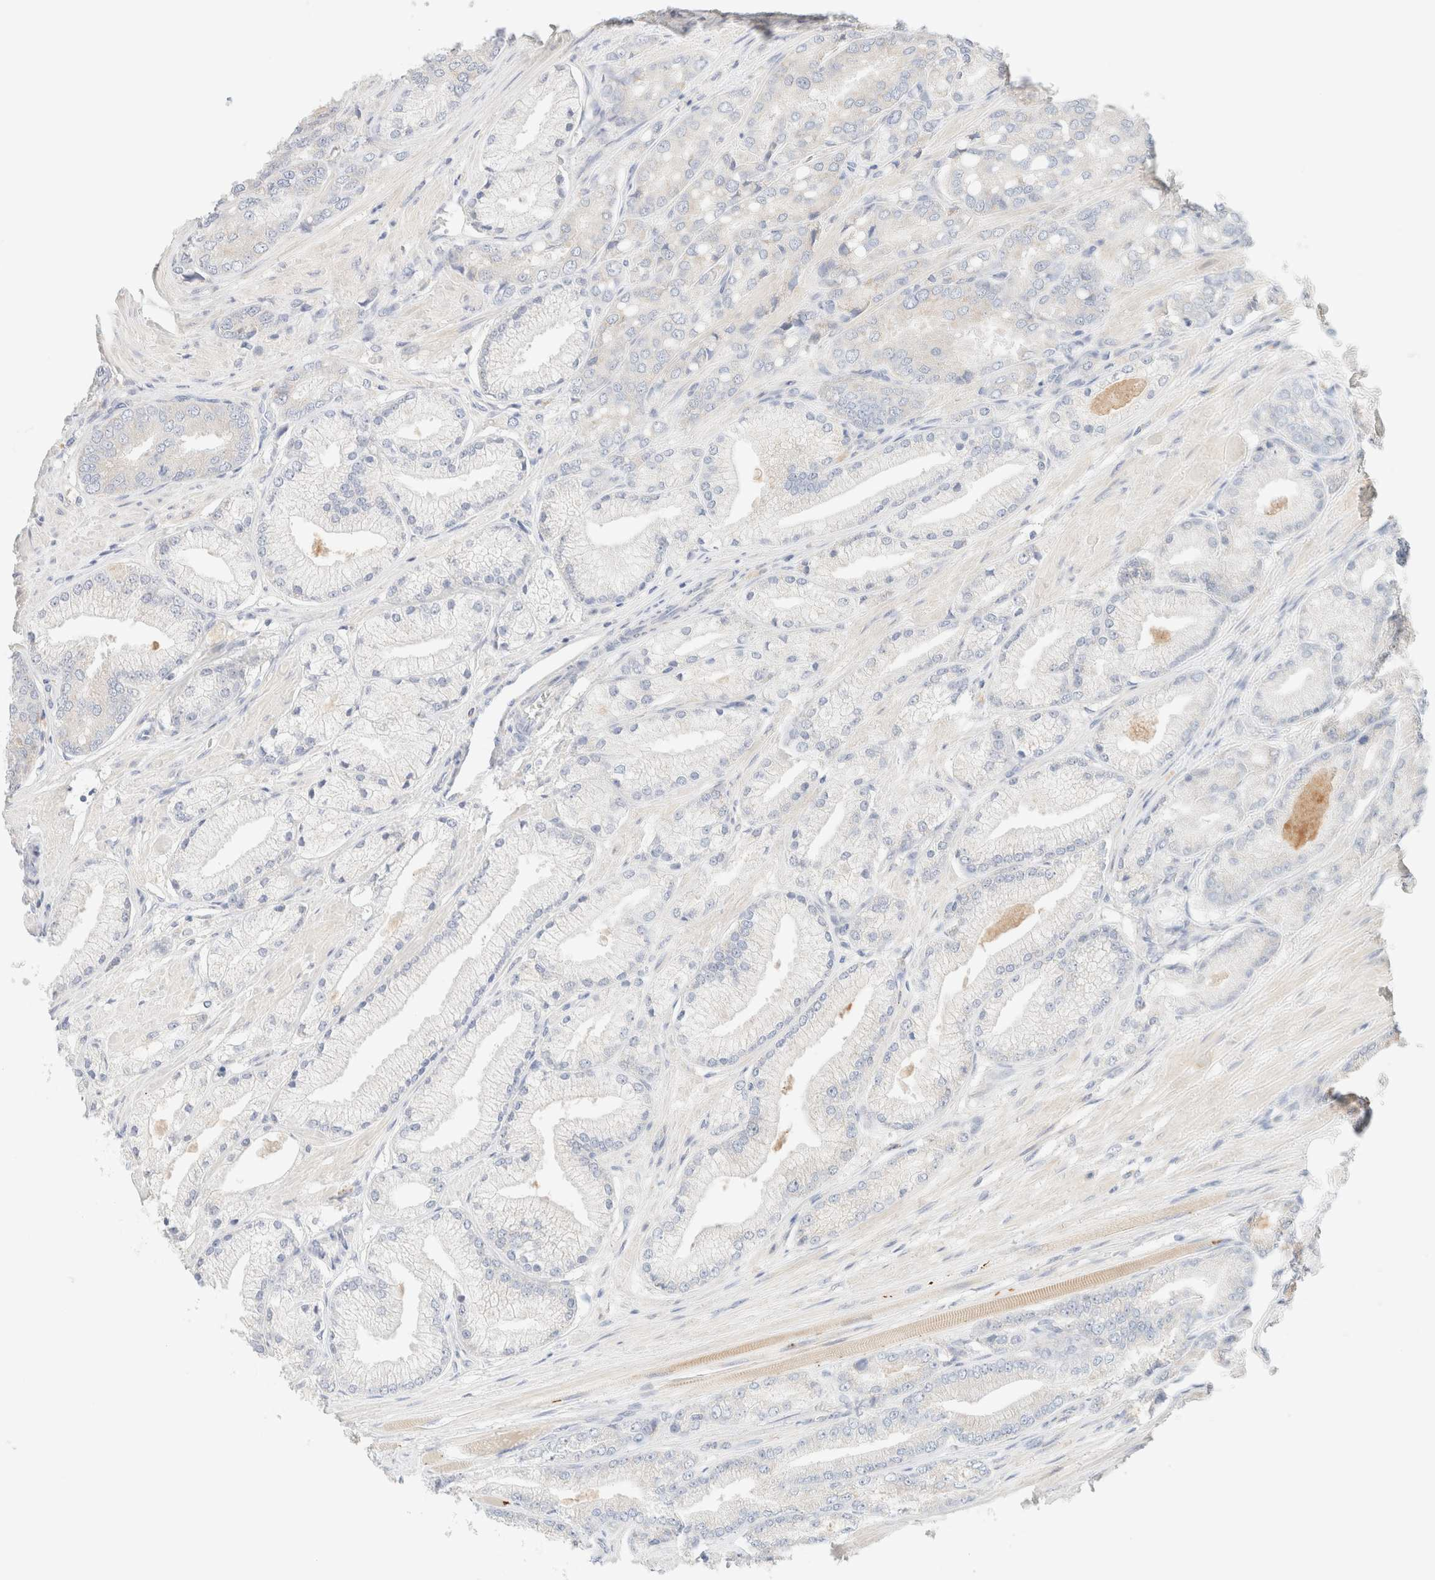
{"staining": {"intensity": "negative", "quantity": "none", "location": "none"}, "tissue": "prostate cancer", "cell_type": "Tumor cells", "image_type": "cancer", "snomed": [{"axis": "morphology", "description": "Adenocarcinoma, High grade"}, {"axis": "topography", "description": "Prostate"}], "caption": "Immunohistochemistry (IHC) of human high-grade adenocarcinoma (prostate) shows no positivity in tumor cells. The staining is performed using DAB (3,3'-diaminobenzidine) brown chromogen with nuclei counter-stained in using hematoxylin.", "gene": "SARM1", "patient": {"sex": "male", "age": 50}}